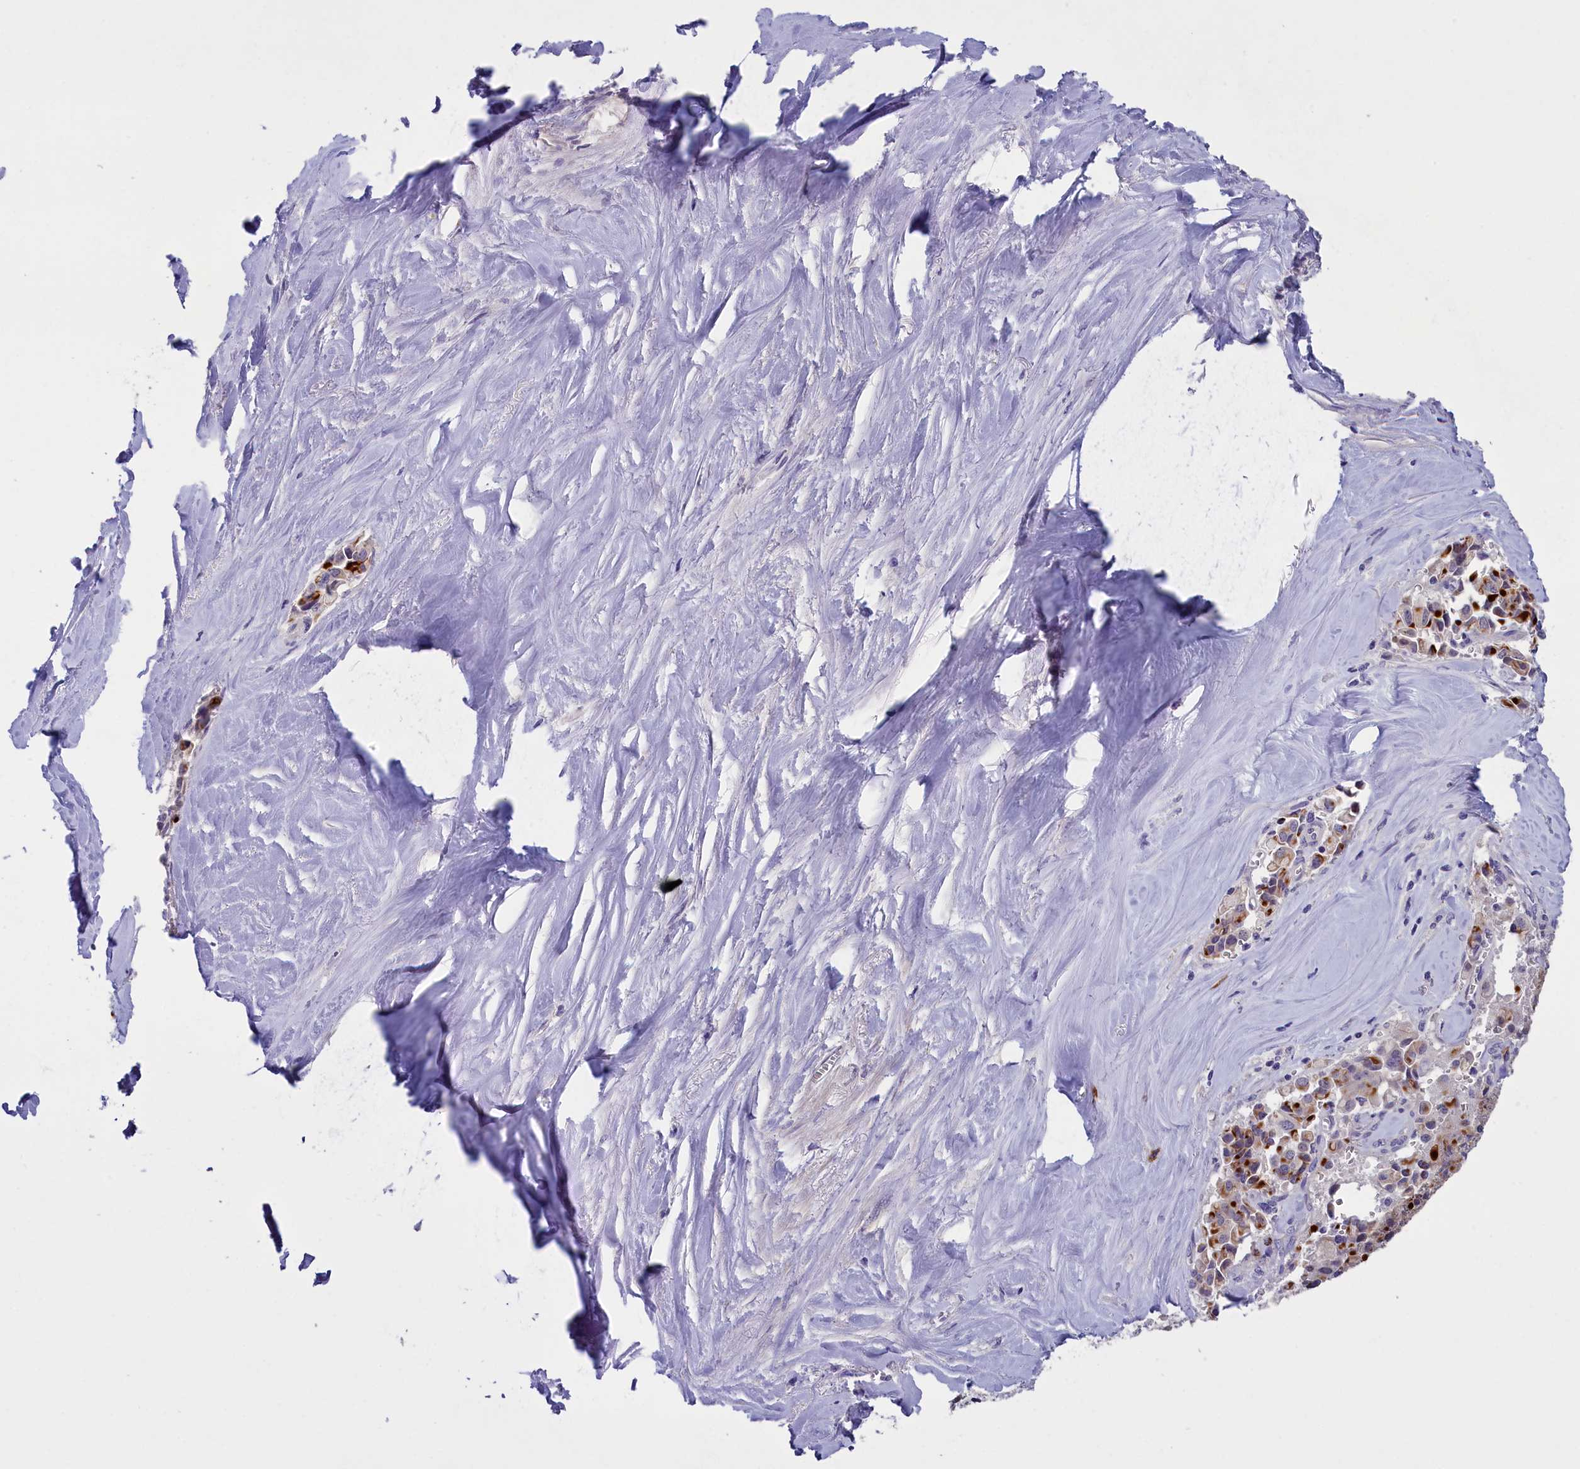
{"staining": {"intensity": "strong", "quantity": ">75%", "location": "cytoplasmic/membranous"}, "tissue": "pancreatic cancer", "cell_type": "Tumor cells", "image_type": "cancer", "snomed": [{"axis": "morphology", "description": "Adenocarcinoma, NOS"}, {"axis": "topography", "description": "Pancreas"}], "caption": "This image demonstrates immunohistochemistry (IHC) staining of human pancreatic cancer (adenocarcinoma), with high strong cytoplasmic/membranous staining in about >75% of tumor cells.", "gene": "ENPP6", "patient": {"sex": "male", "age": 65}}